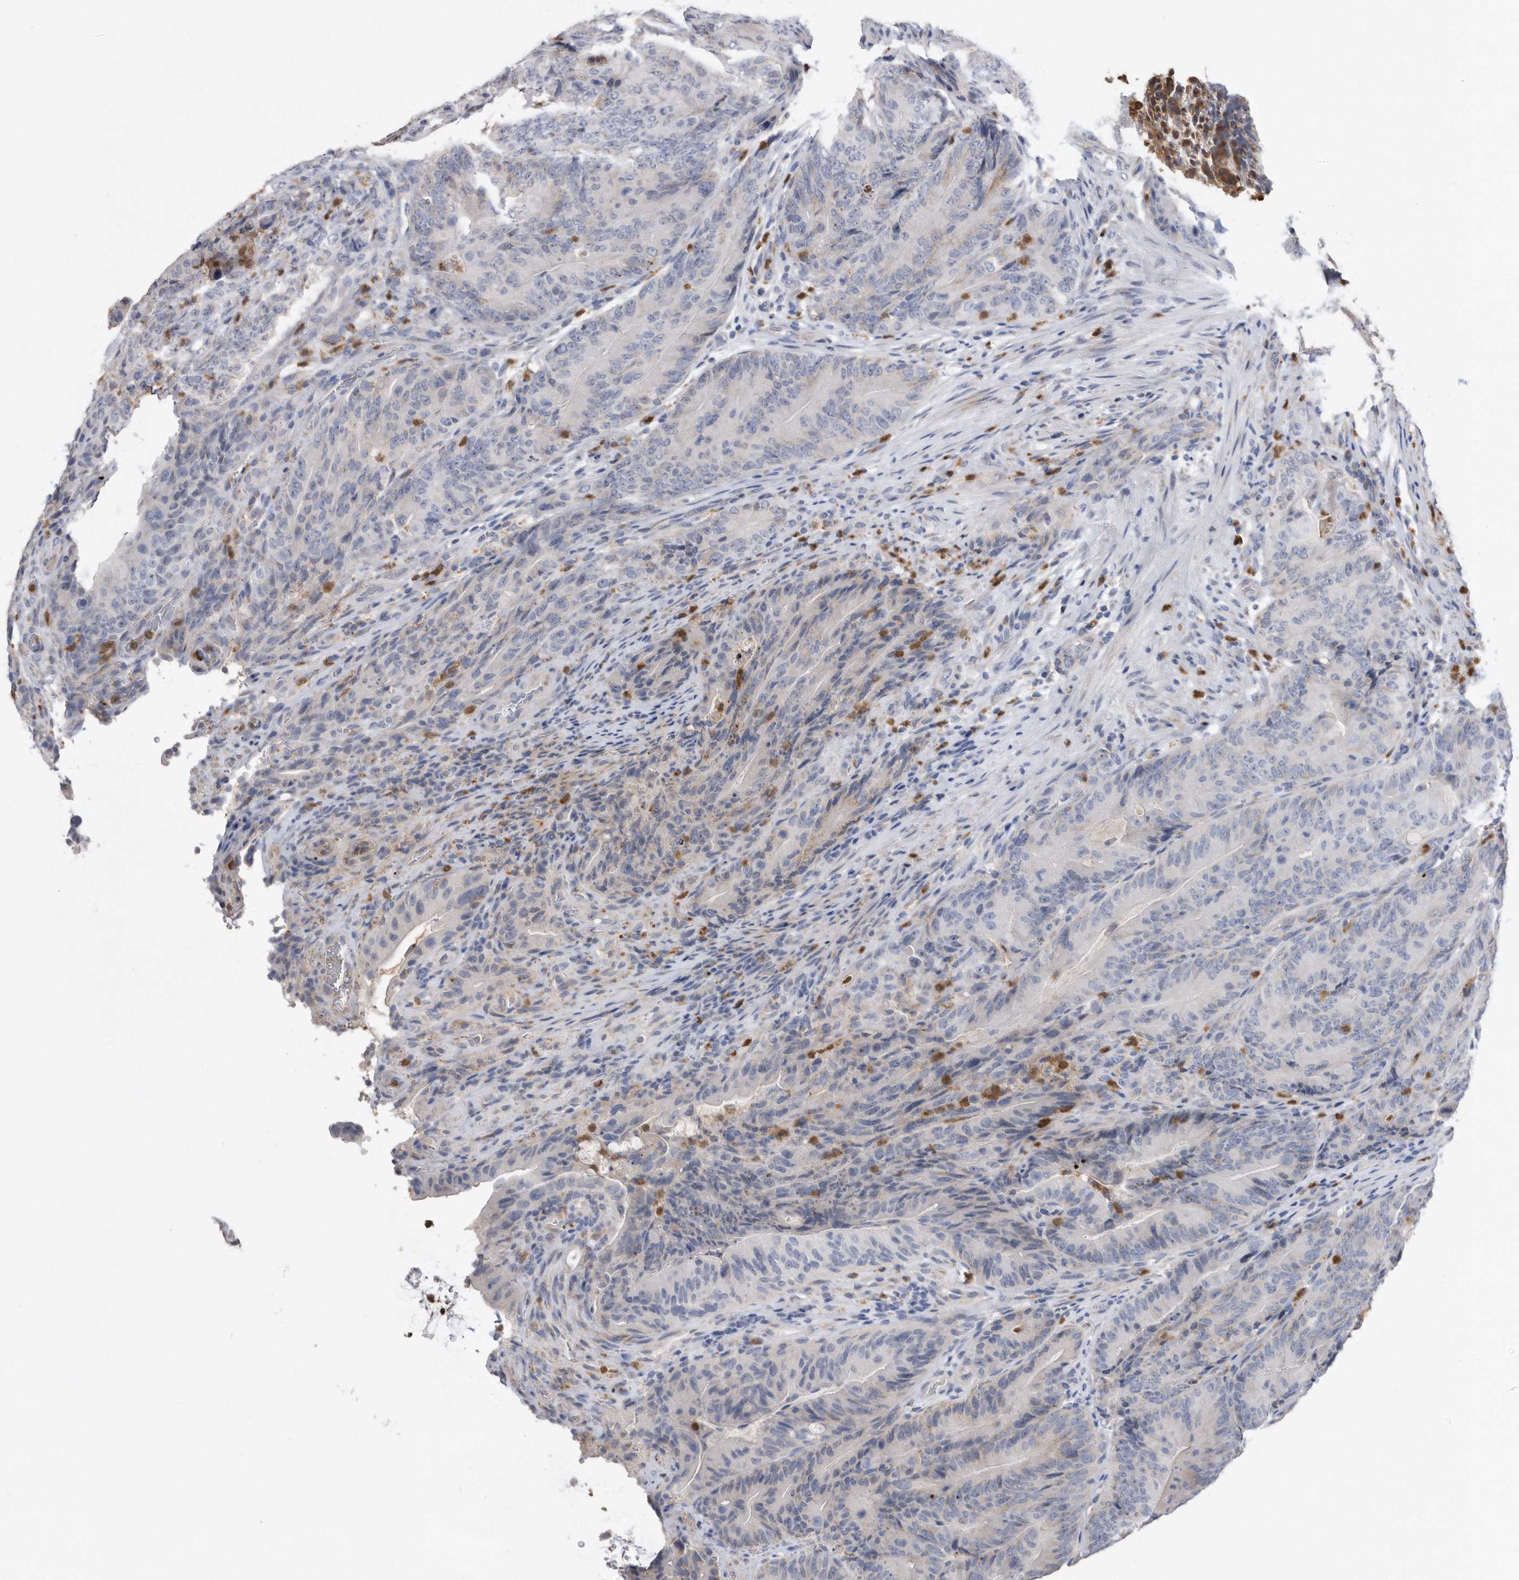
{"staining": {"intensity": "negative", "quantity": "none", "location": "none"}, "tissue": "colorectal cancer", "cell_type": "Tumor cells", "image_type": "cancer", "snomed": [{"axis": "morphology", "description": "Normal tissue, NOS"}, {"axis": "topography", "description": "Colon"}], "caption": "An IHC micrograph of colorectal cancer is shown. There is no staining in tumor cells of colorectal cancer. (Immunohistochemistry (ihc), brightfield microscopy, high magnification).", "gene": "CRISPLD2", "patient": {"sex": "female", "age": 82}}